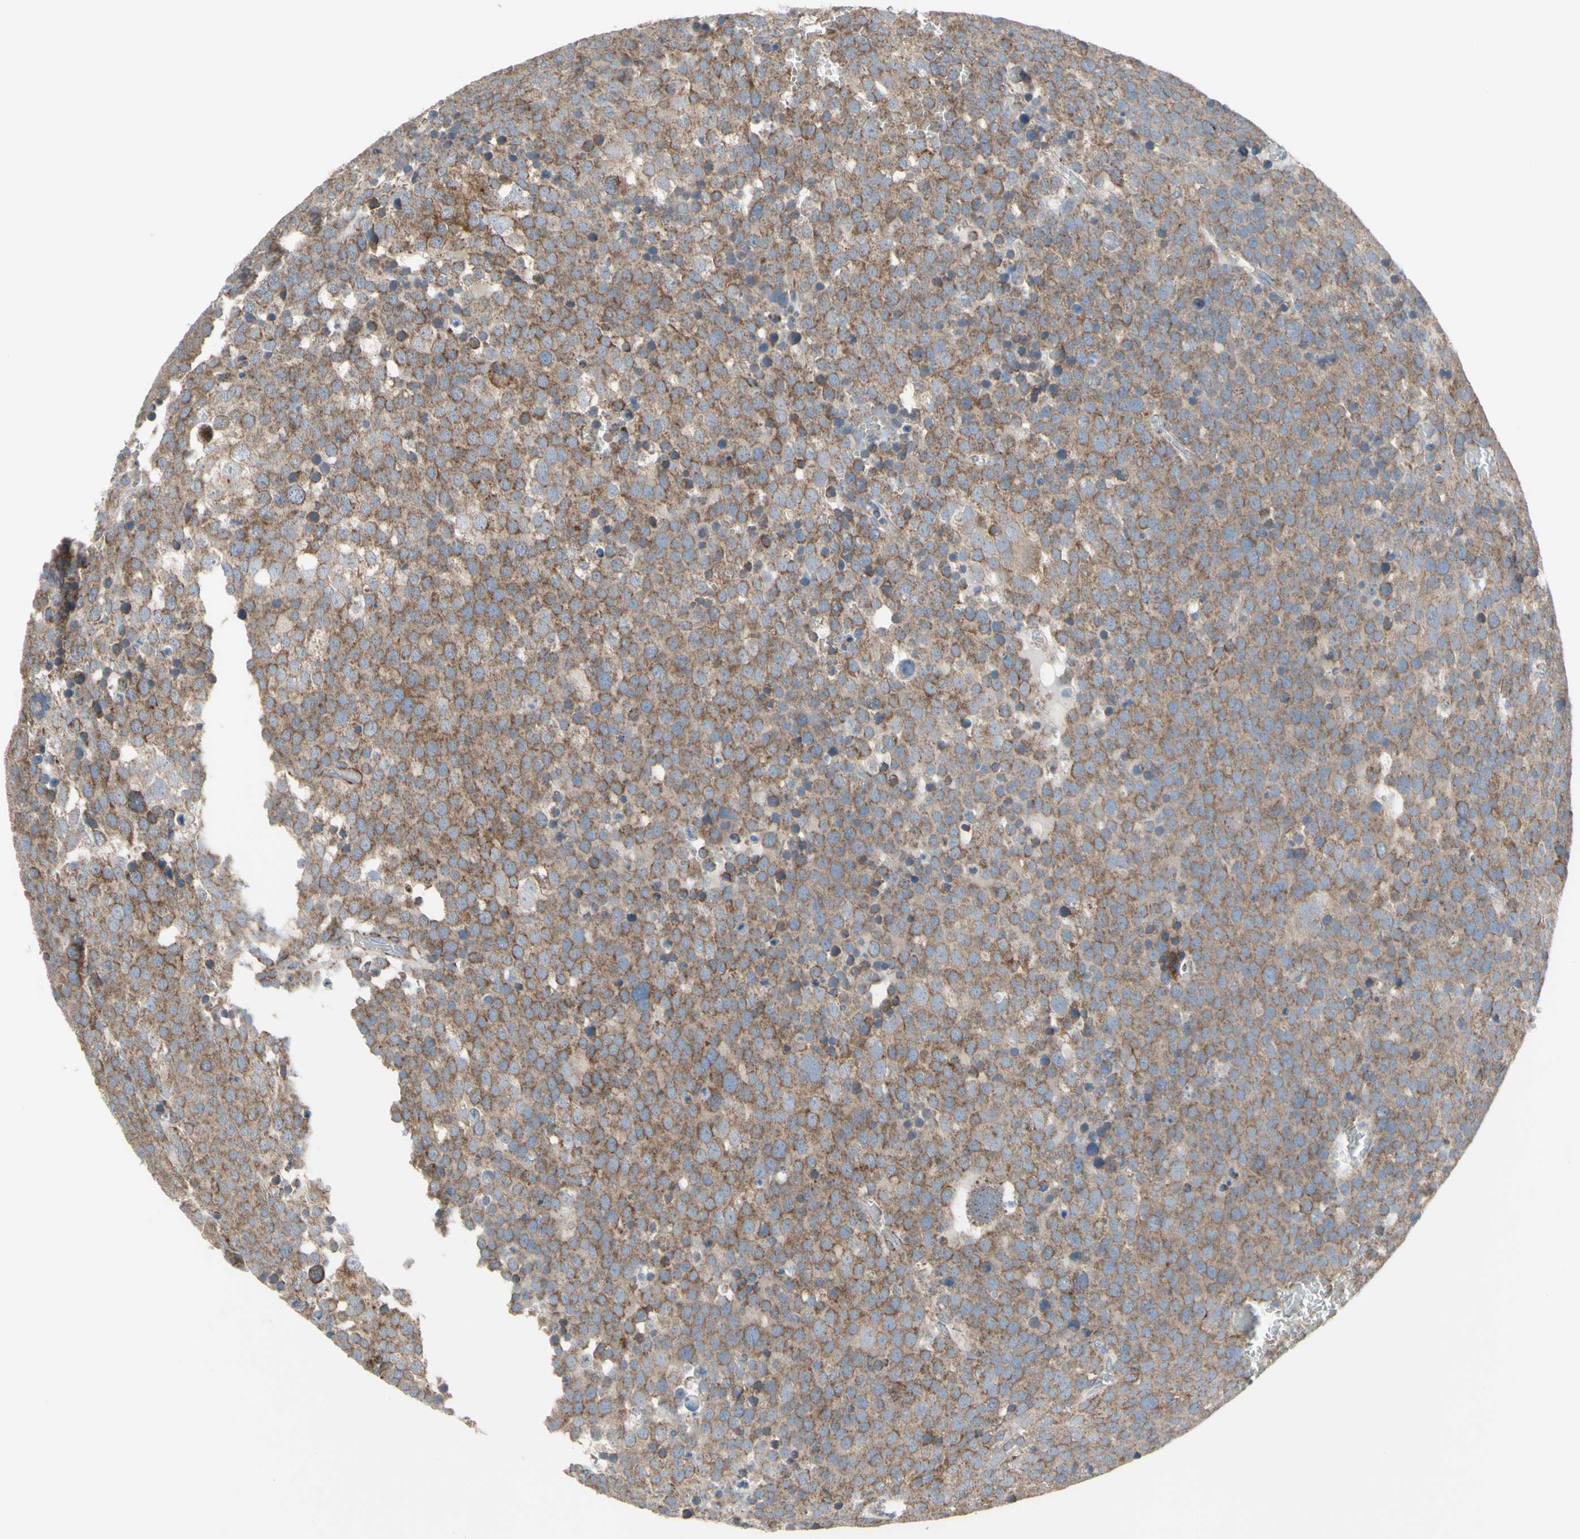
{"staining": {"intensity": "moderate", "quantity": "25%-75%", "location": "cytoplasmic/membranous"}, "tissue": "testis cancer", "cell_type": "Tumor cells", "image_type": "cancer", "snomed": [{"axis": "morphology", "description": "Seminoma, NOS"}, {"axis": "topography", "description": "Testis"}], "caption": "Moderate cytoplasmic/membranous protein expression is seen in about 25%-75% of tumor cells in seminoma (testis).", "gene": "FAM171B", "patient": {"sex": "male", "age": 71}}